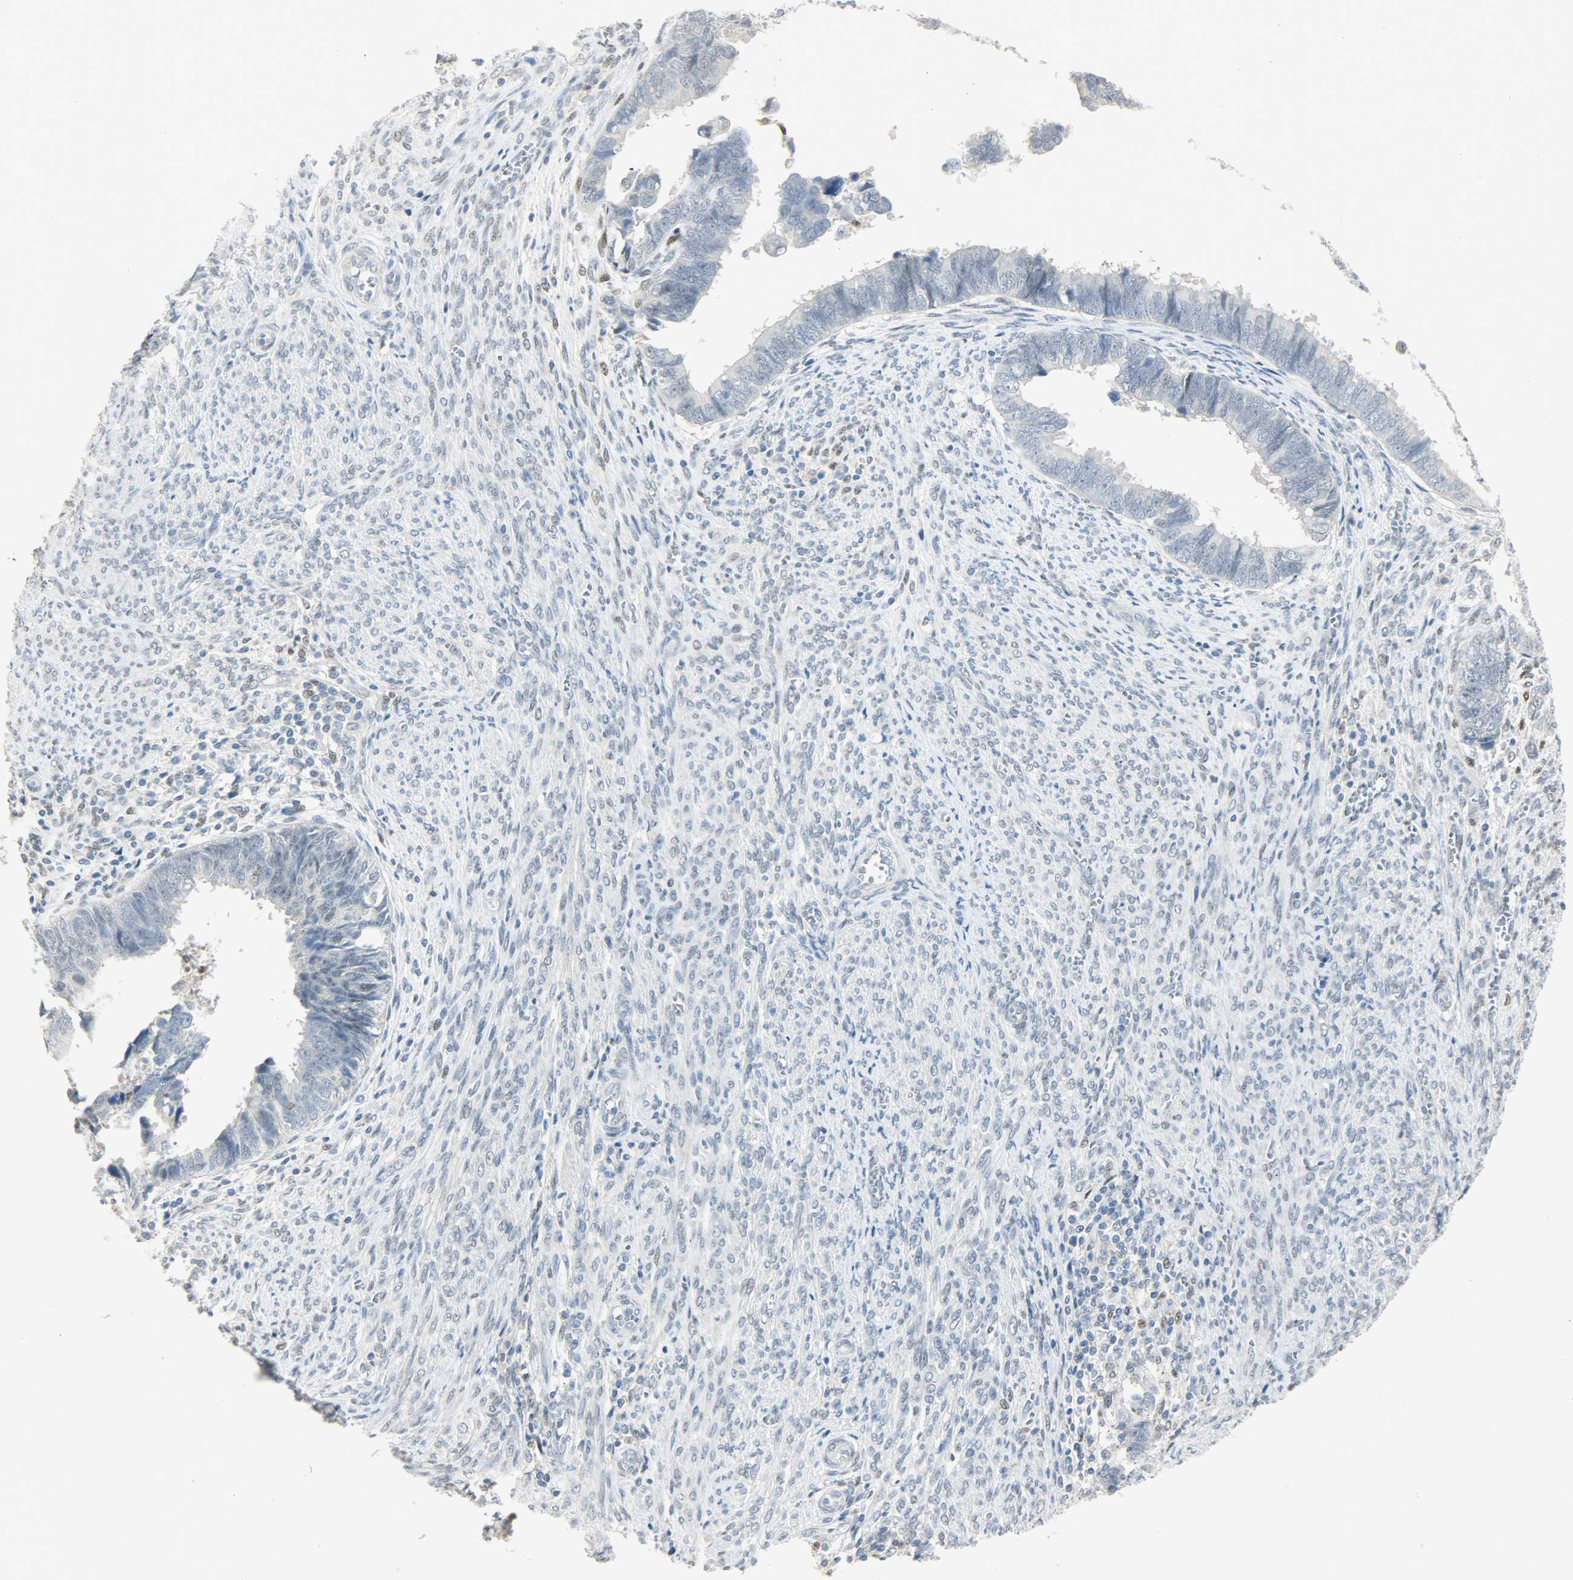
{"staining": {"intensity": "negative", "quantity": "none", "location": "none"}, "tissue": "endometrial cancer", "cell_type": "Tumor cells", "image_type": "cancer", "snomed": [{"axis": "morphology", "description": "Adenocarcinoma, NOS"}, {"axis": "topography", "description": "Endometrium"}], "caption": "This is an IHC histopathology image of endometrial cancer (adenocarcinoma). There is no positivity in tumor cells.", "gene": "PPARG", "patient": {"sex": "female", "age": 75}}